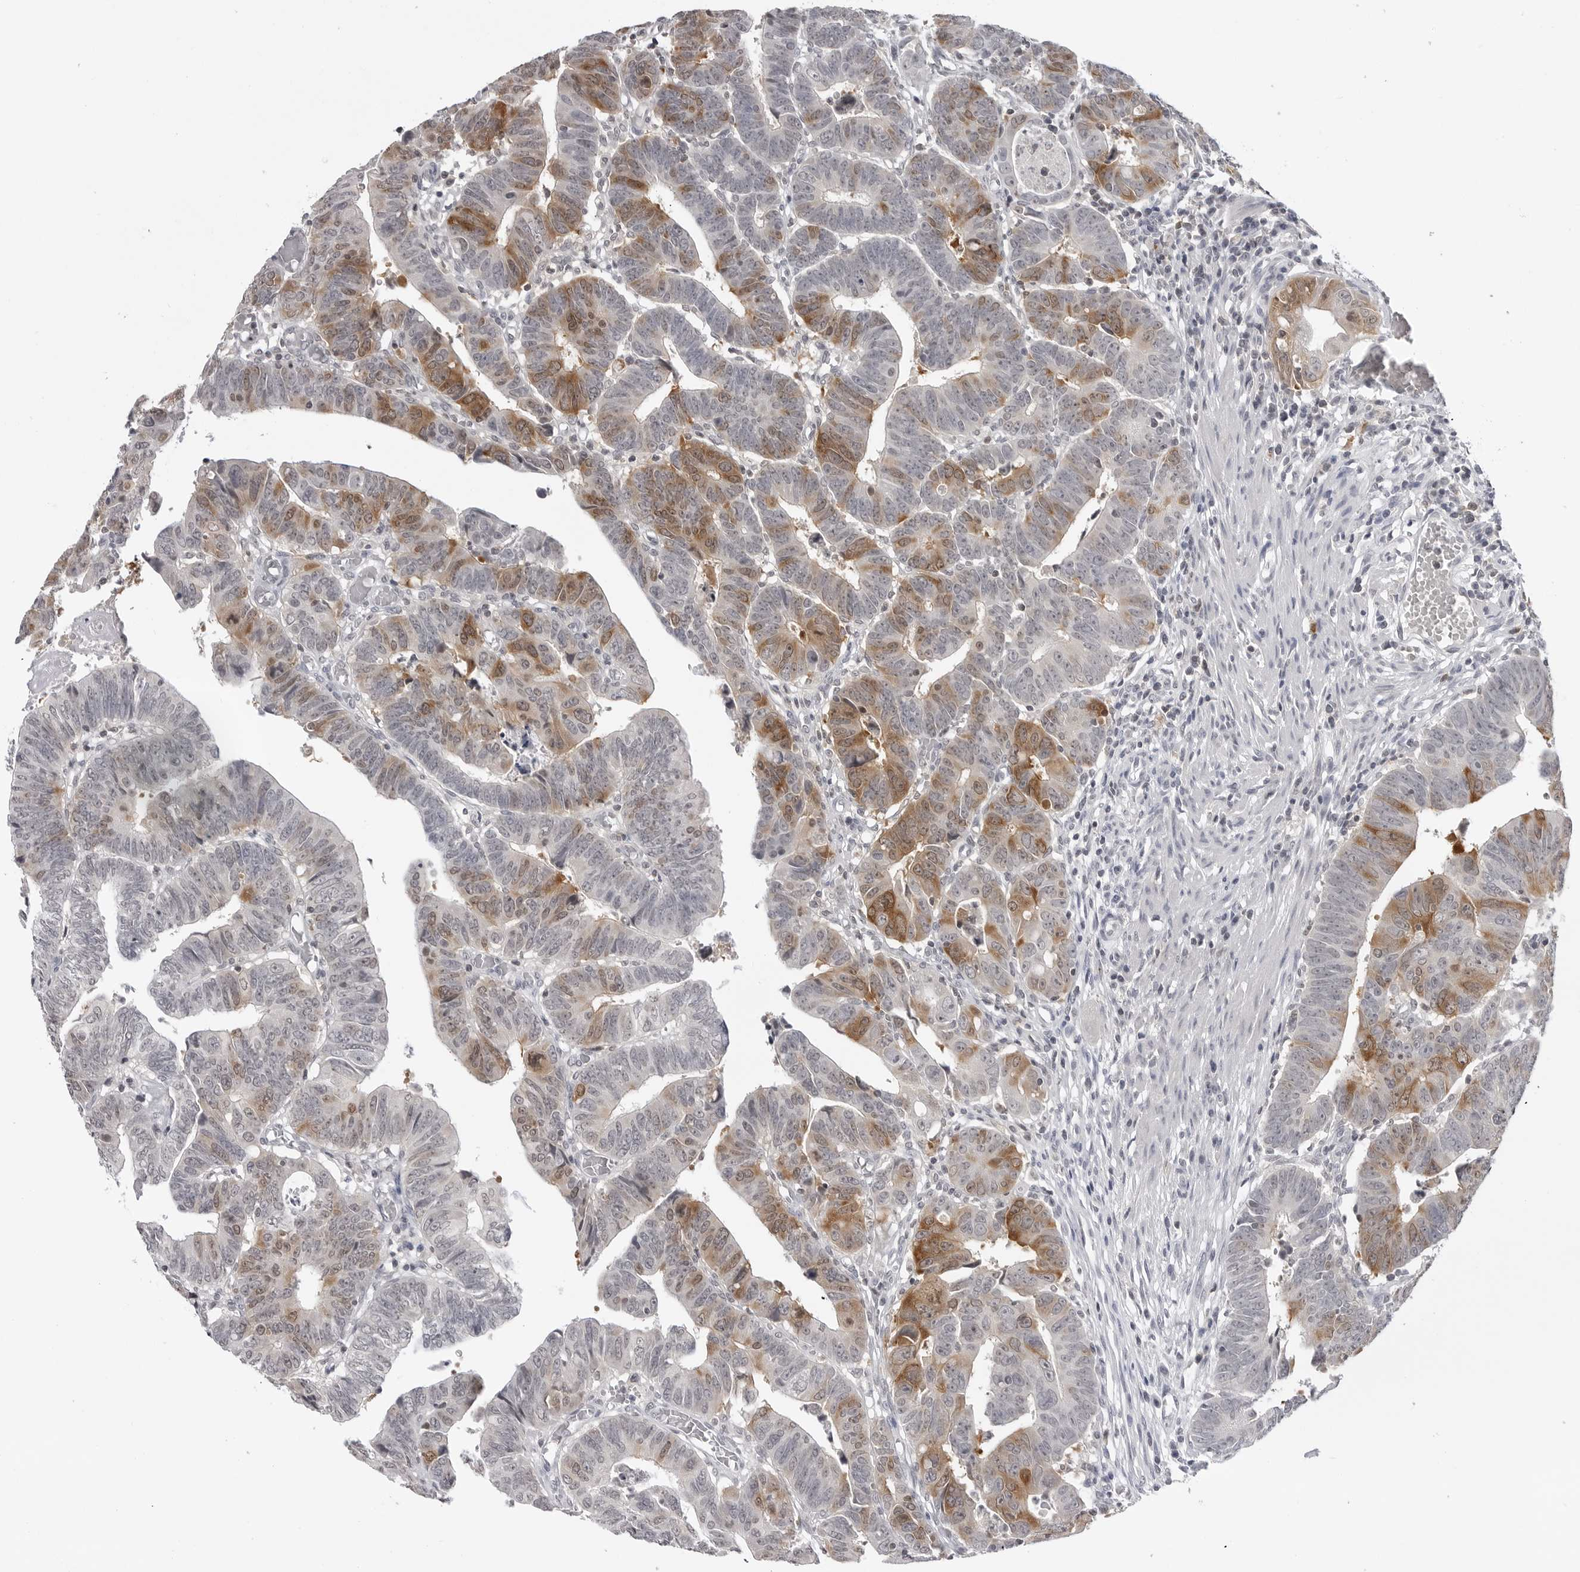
{"staining": {"intensity": "moderate", "quantity": "25%-75%", "location": "cytoplasmic/membranous"}, "tissue": "colorectal cancer", "cell_type": "Tumor cells", "image_type": "cancer", "snomed": [{"axis": "morphology", "description": "Adenocarcinoma, NOS"}, {"axis": "topography", "description": "Rectum"}], "caption": "There is medium levels of moderate cytoplasmic/membranous positivity in tumor cells of adenocarcinoma (colorectal), as demonstrated by immunohistochemical staining (brown color).", "gene": "RRM1", "patient": {"sex": "female", "age": 65}}